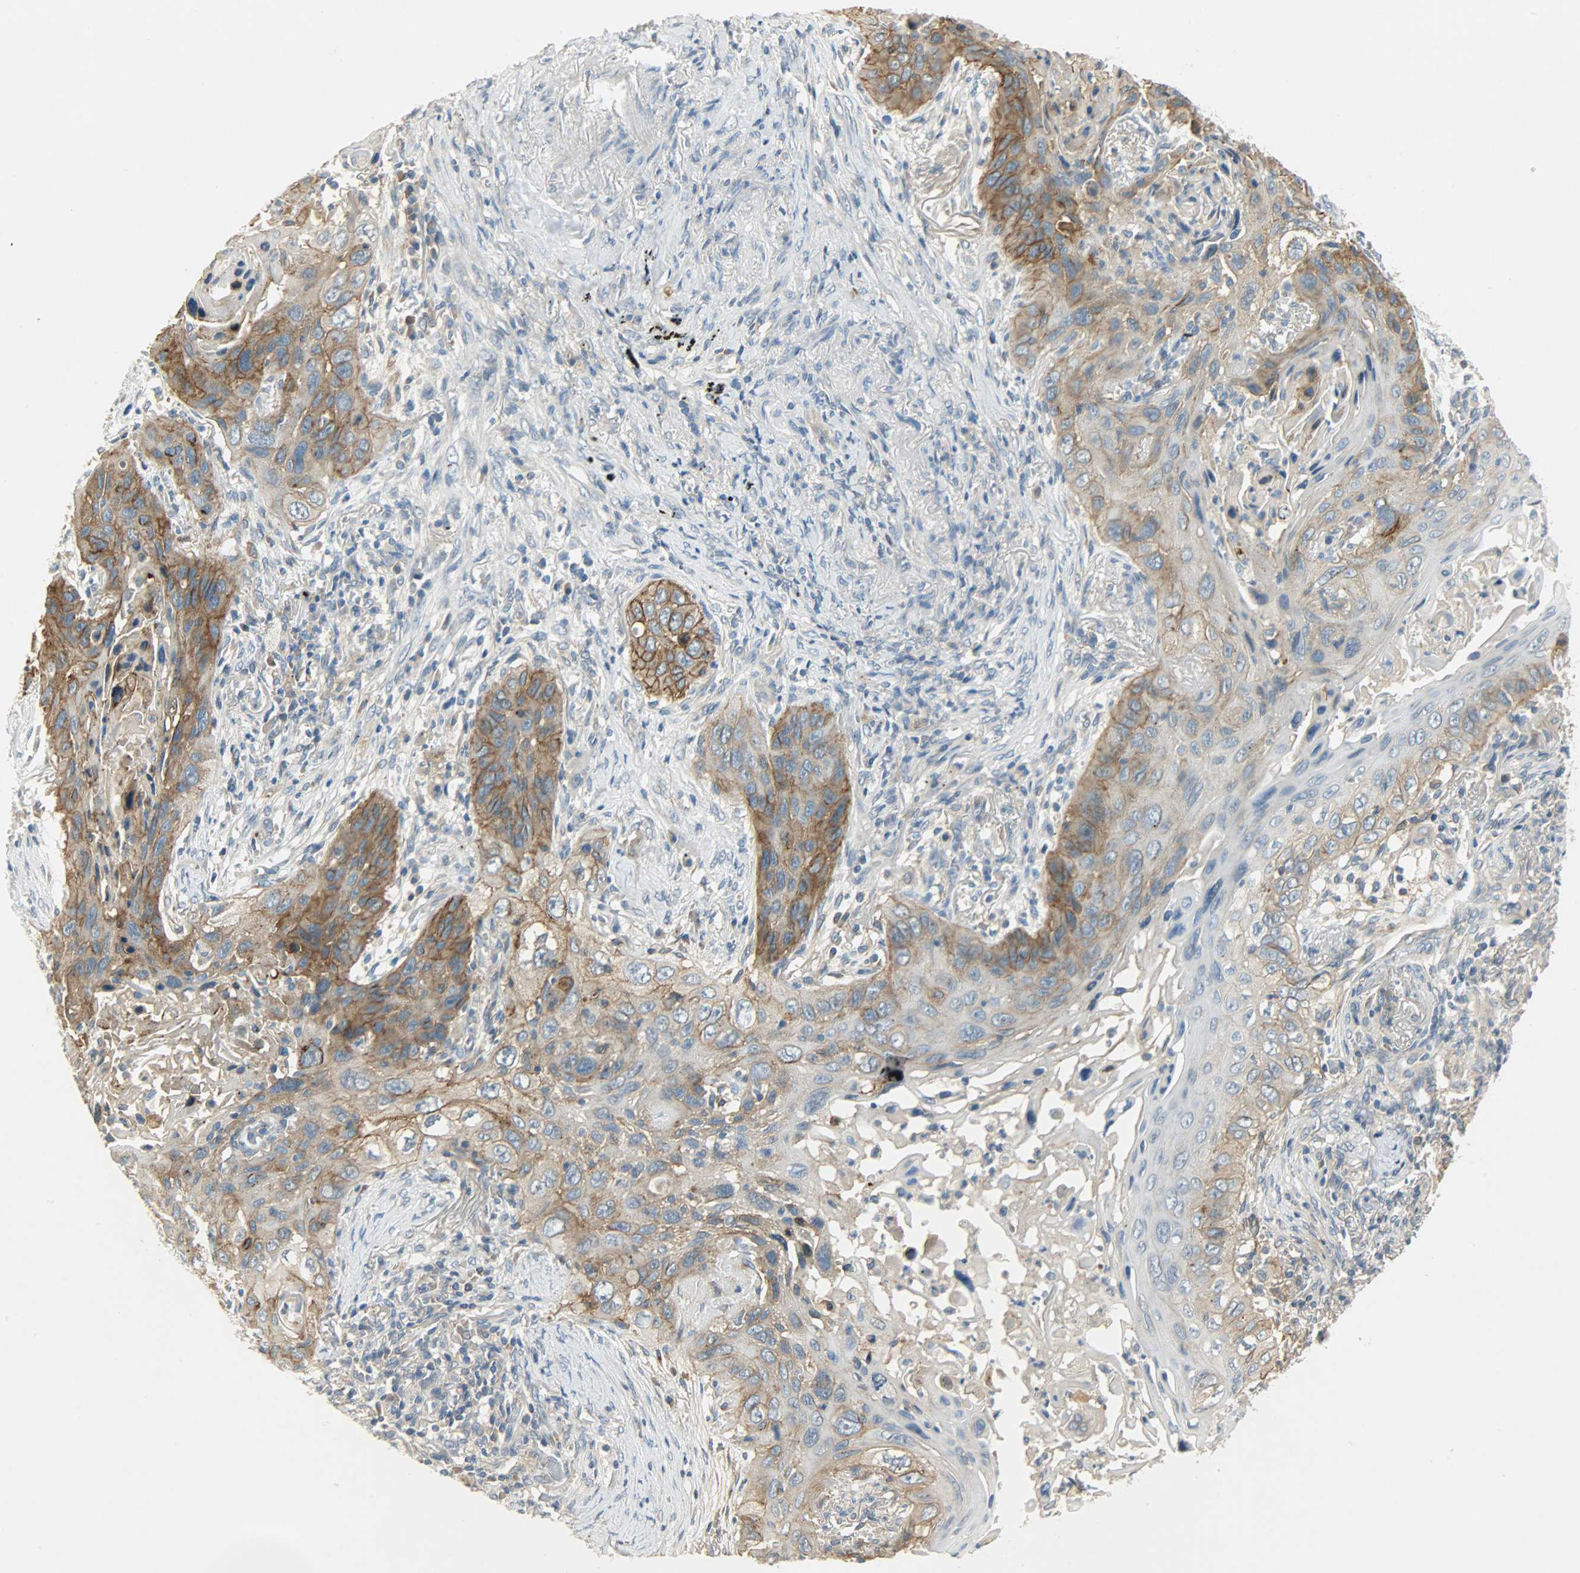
{"staining": {"intensity": "strong", "quantity": ">75%", "location": "cytoplasmic/membranous"}, "tissue": "lung cancer", "cell_type": "Tumor cells", "image_type": "cancer", "snomed": [{"axis": "morphology", "description": "Squamous cell carcinoma, NOS"}, {"axis": "topography", "description": "Lung"}], "caption": "High-magnification brightfield microscopy of lung cancer (squamous cell carcinoma) stained with DAB (3,3'-diaminobenzidine) (brown) and counterstained with hematoxylin (blue). tumor cells exhibit strong cytoplasmic/membranous positivity is identified in approximately>75% of cells.", "gene": "DSG2", "patient": {"sex": "female", "age": 67}}